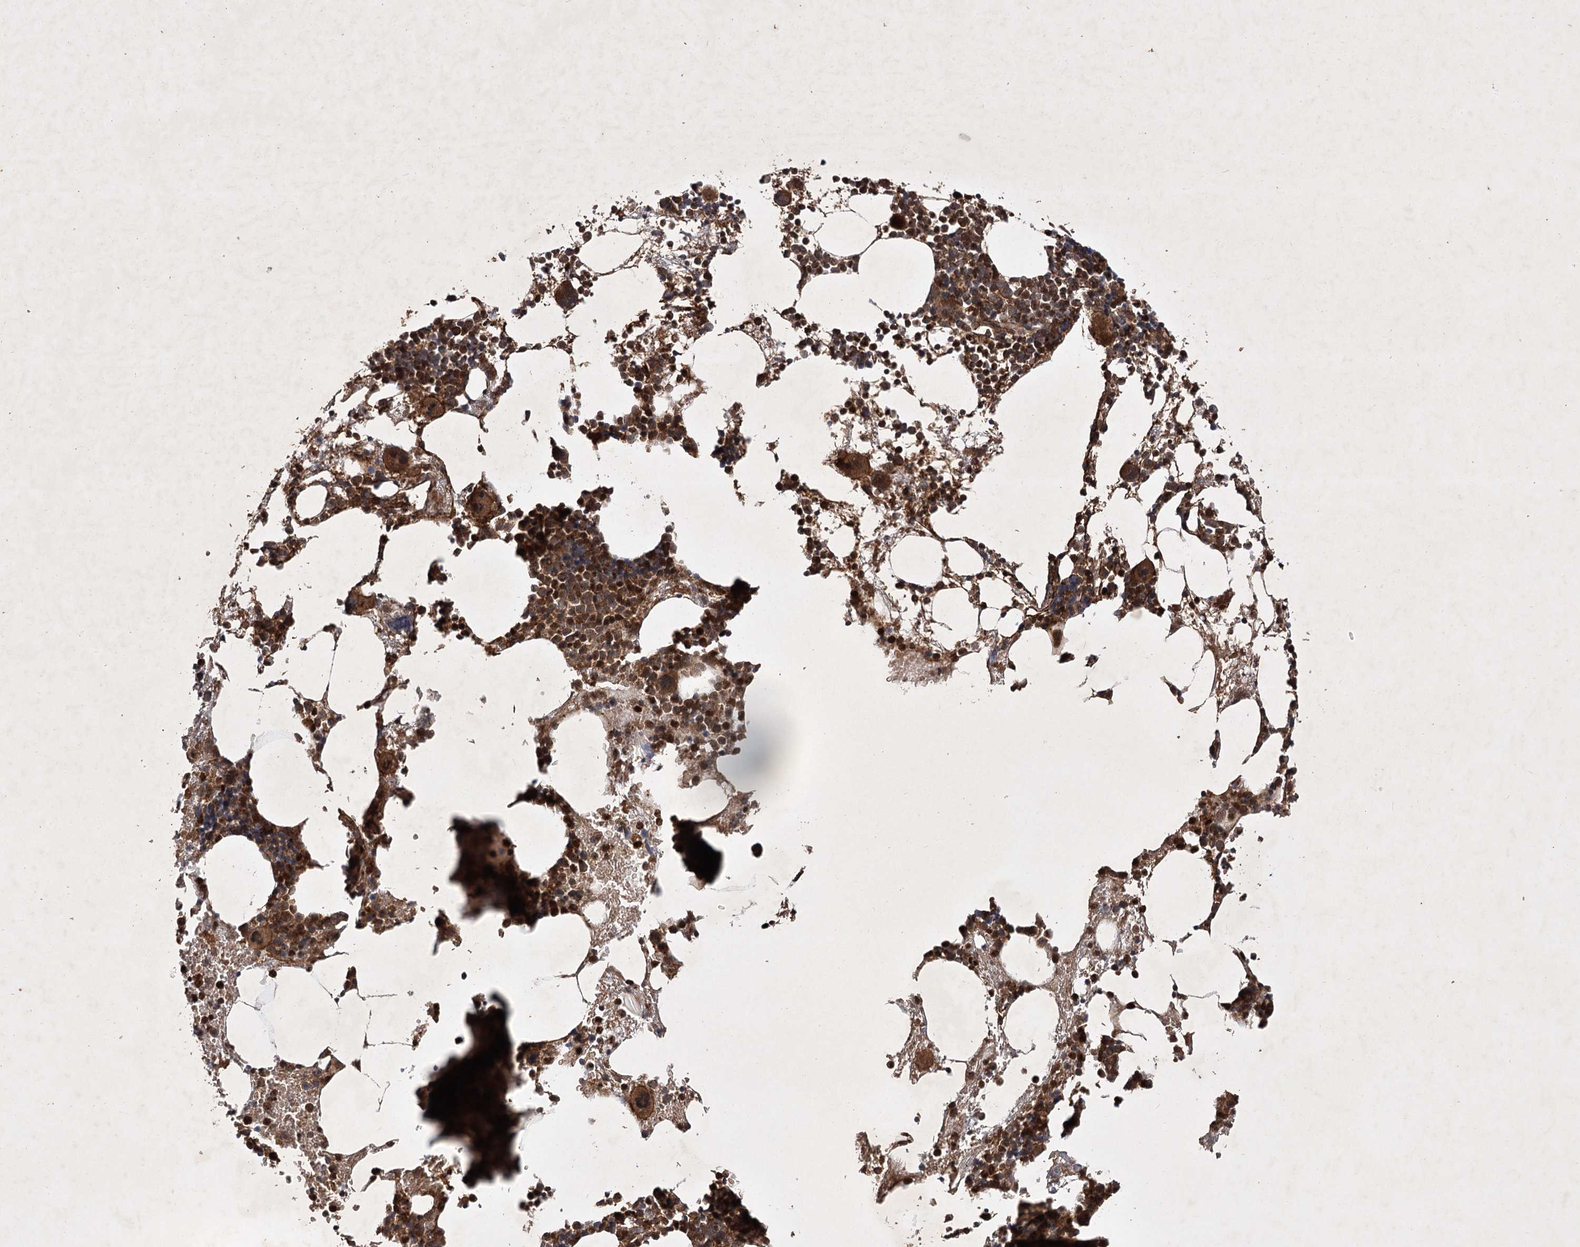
{"staining": {"intensity": "strong", "quantity": "25%-75%", "location": "cytoplasmic/membranous,nuclear"}, "tissue": "bone marrow", "cell_type": "Hematopoietic cells", "image_type": "normal", "snomed": [{"axis": "morphology", "description": "Normal tissue, NOS"}, {"axis": "topography", "description": "Bone marrow"}], "caption": "This histopathology image displays immunohistochemistry staining of unremarkable human bone marrow, with high strong cytoplasmic/membranous,nuclear expression in approximately 25%-75% of hematopoietic cells.", "gene": "DNAJC13", "patient": {"sex": "female", "age": 52}}